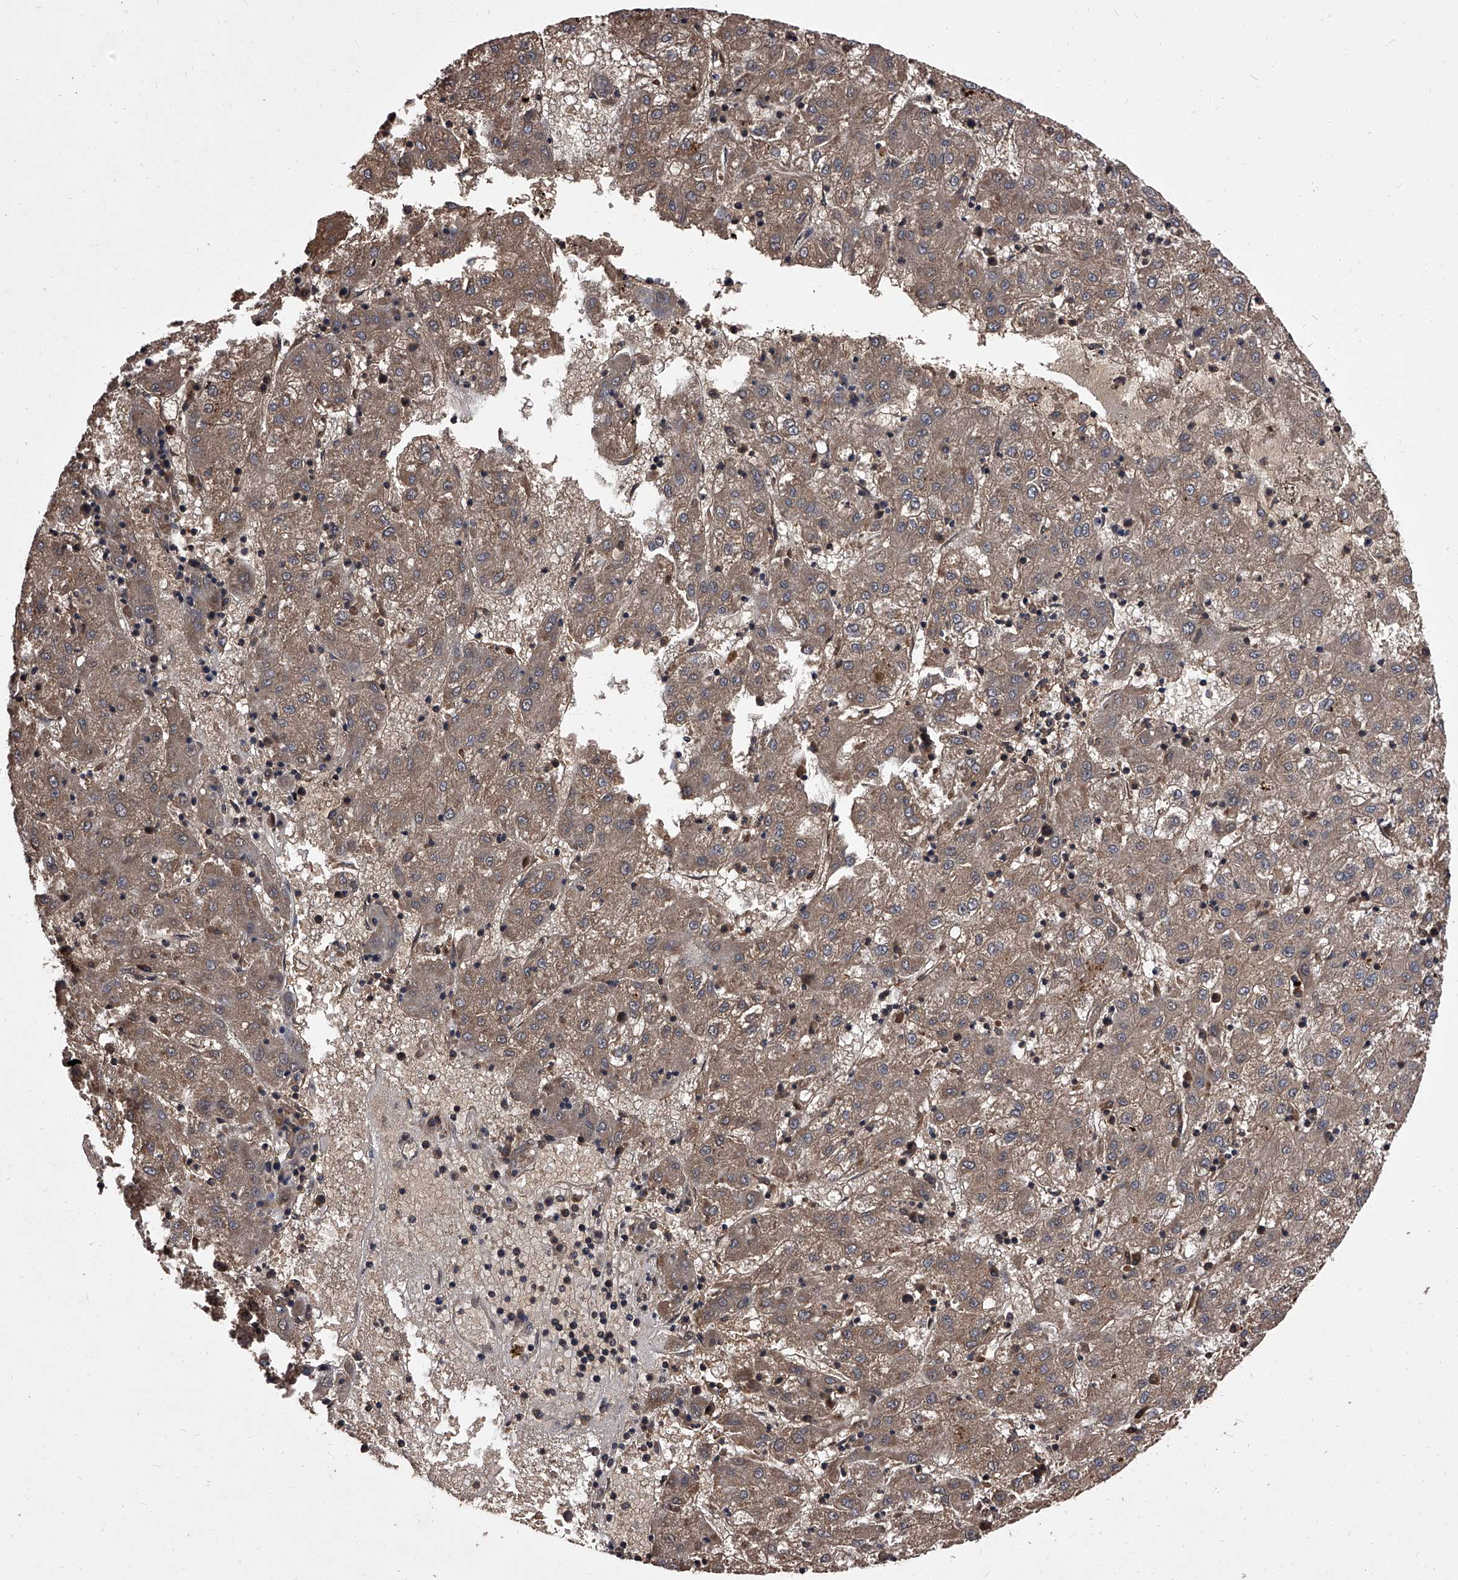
{"staining": {"intensity": "moderate", "quantity": ">75%", "location": "cytoplasmic/membranous"}, "tissue": "liver cancer", "cell_type": "Tumor cells", "image_type": "cancer", "snomed": [{"axis": "morphology", "description": "Carcinoma, Hepatocellular, NOS"}, {"axis": "topography", "description": "Liver"}], "caption": "High-magnification brightfield microscopy of liver cancer stained with DAB (3,3'-diaminobenzidine) (brown) and counterstained with hematoxylin (blue). tumor cells exhibit moderate cytoplasmic/membranous positivity is present in approximately>75% of cells.", "gene": "STK36", "patient": {"sex": "male", "age": 72}}